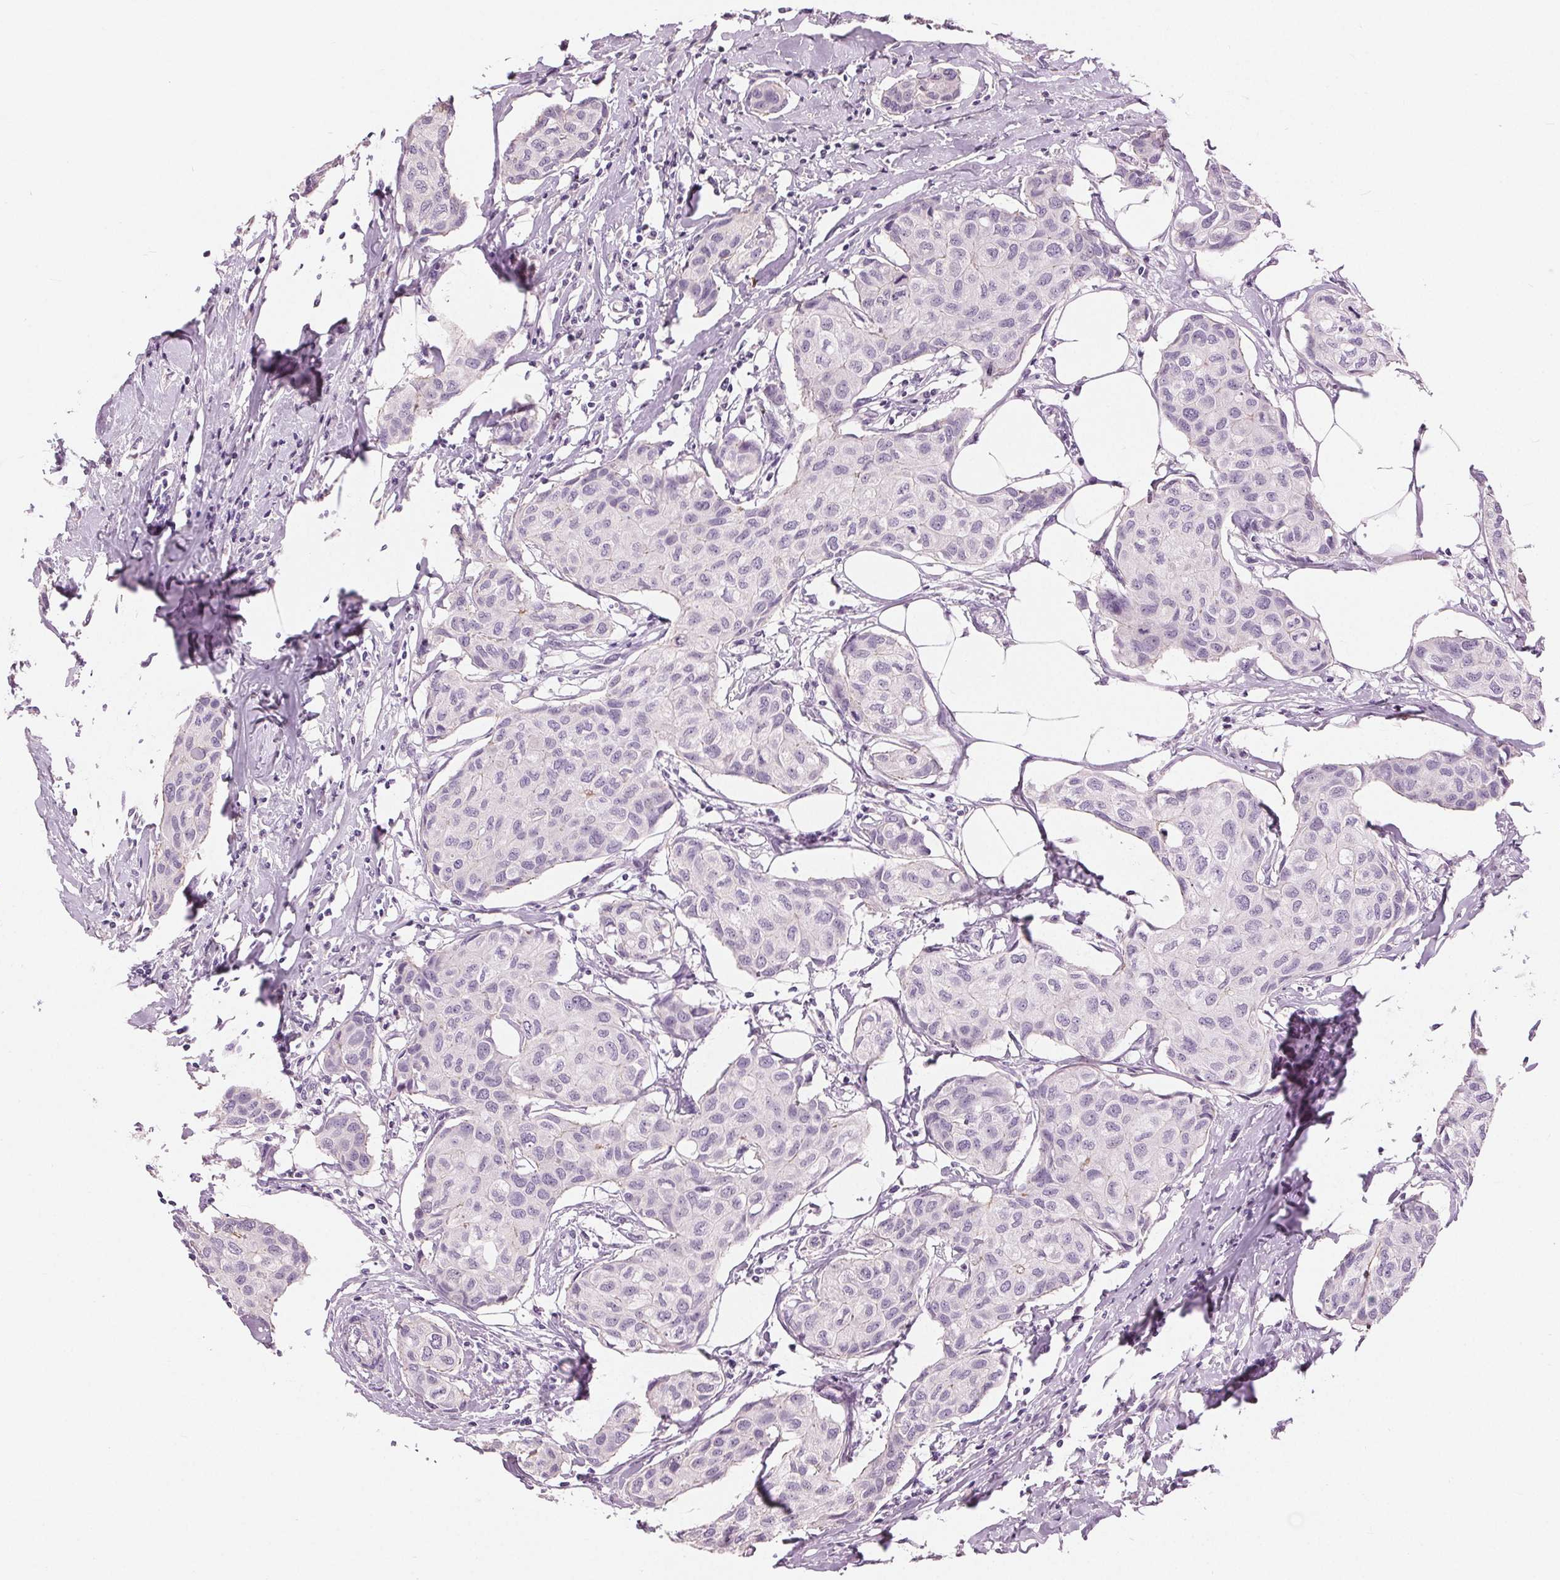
{"staining": {"intensity": "negative", "quantity": "none", "location": "none"}, "tissue": "breast cancer", "cell_type": "Tumor cells", "image_type": "cancer", "snomed": [{"axis": "morphology", "description": "Duct carcinoma"}, {"axis": "topography", "description": "Breast"}], "caption": "The immunohistochemistry micrograph has no significant staining in tumor cells of intraductal carcinoma (breast) tissue.", "gene": "MISP", "patient": {"sex": "female", "age": 80}}